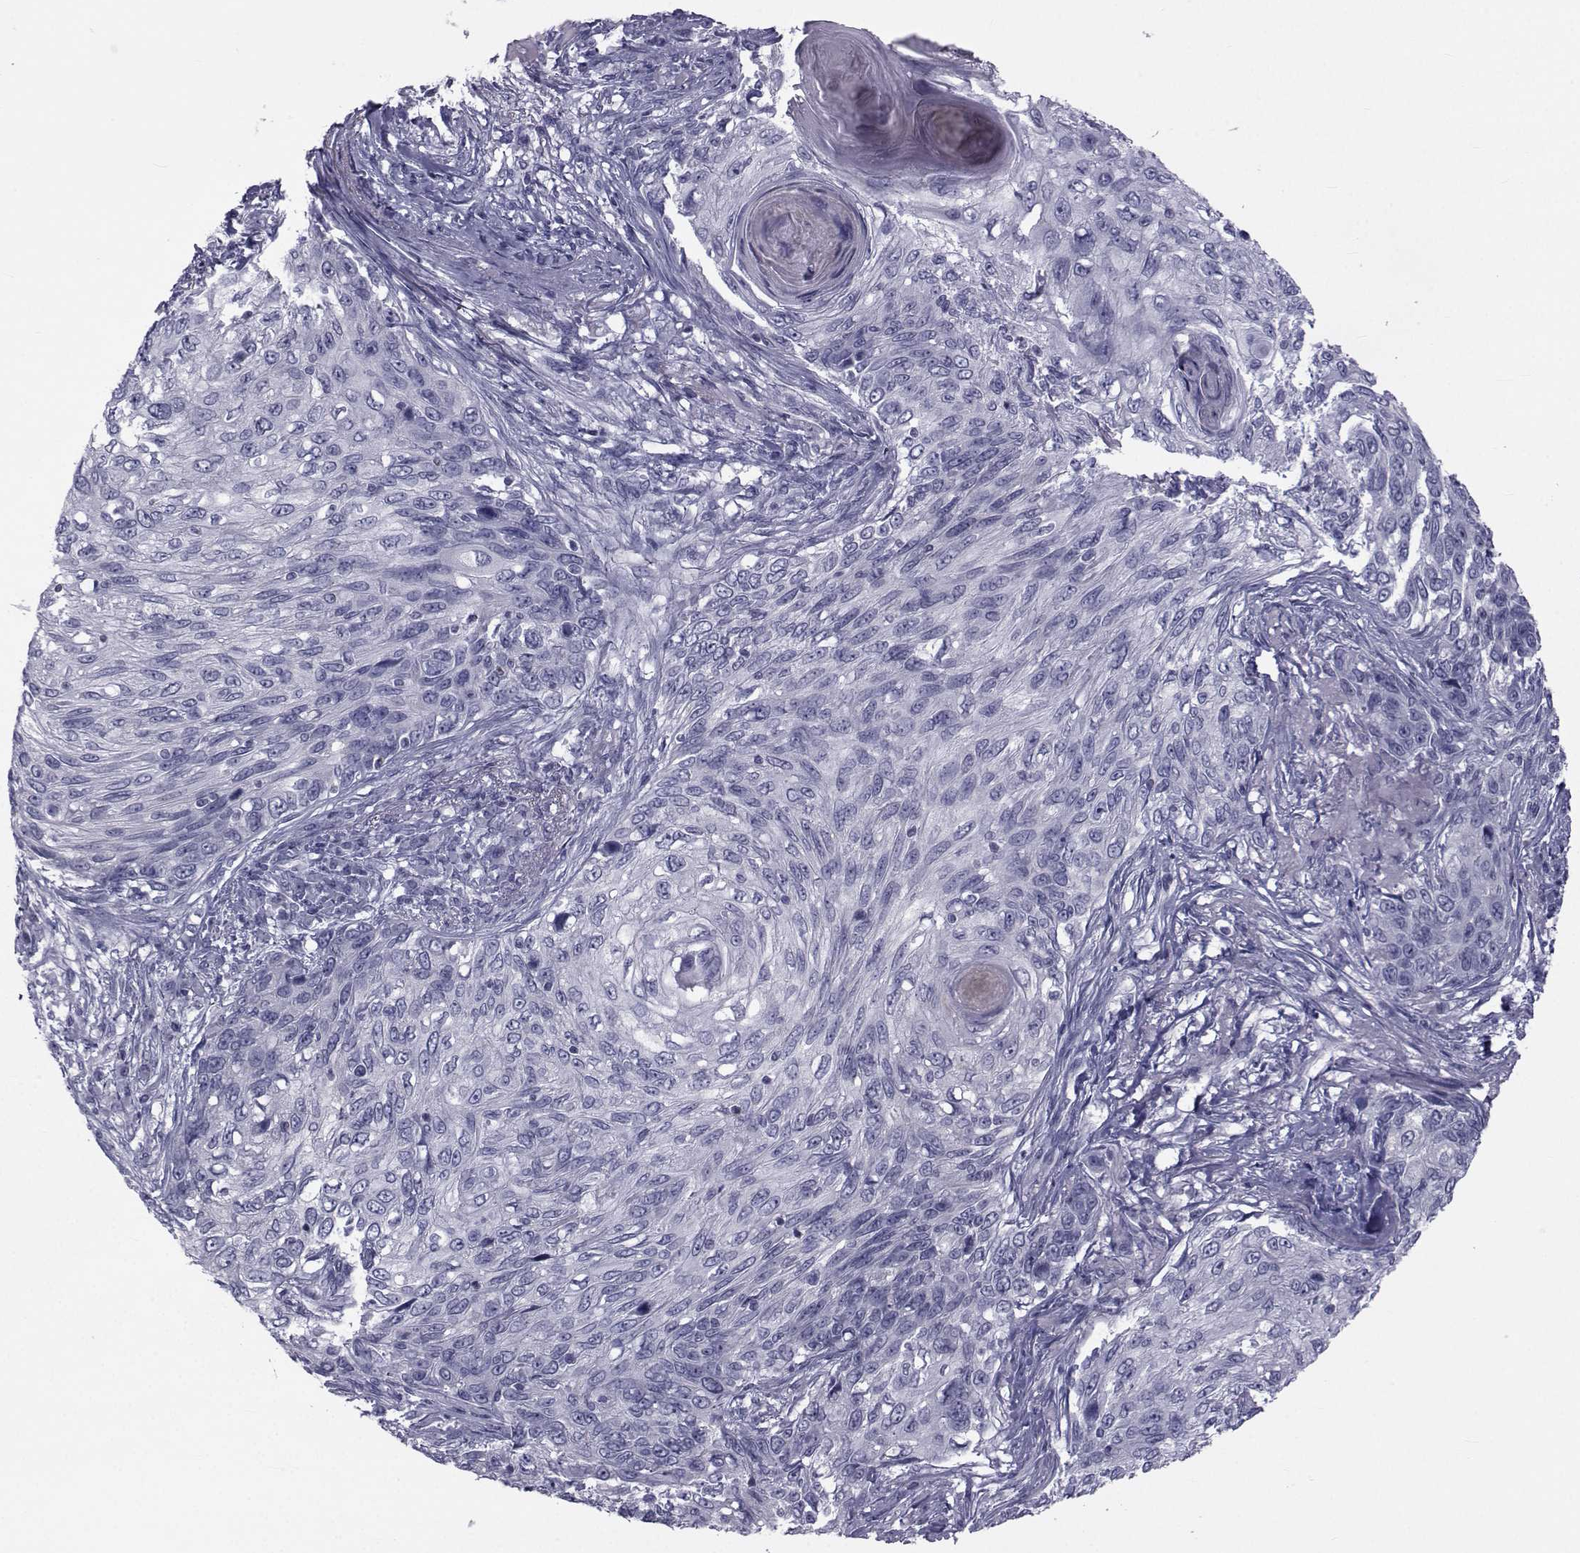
{"staining": {"intensity": "negative", "quantity": "none", "location": "none"}, "tissue": "skin cancer", "cell_type": "Tumor cells", "image_type": "cancer", "snomed": [{"axis": "morphology", "description": "Squamous cell carcinoma, NOS"}, {"axis": "topography", "description": "Skin"}], "caption": "Squamous cell carcinoma (skin) stained for a protein using immunohistochemistry exhibits no expression tumor cells.", "gene": "FDXR", "patient": {"sex": "male", "age": 92}}